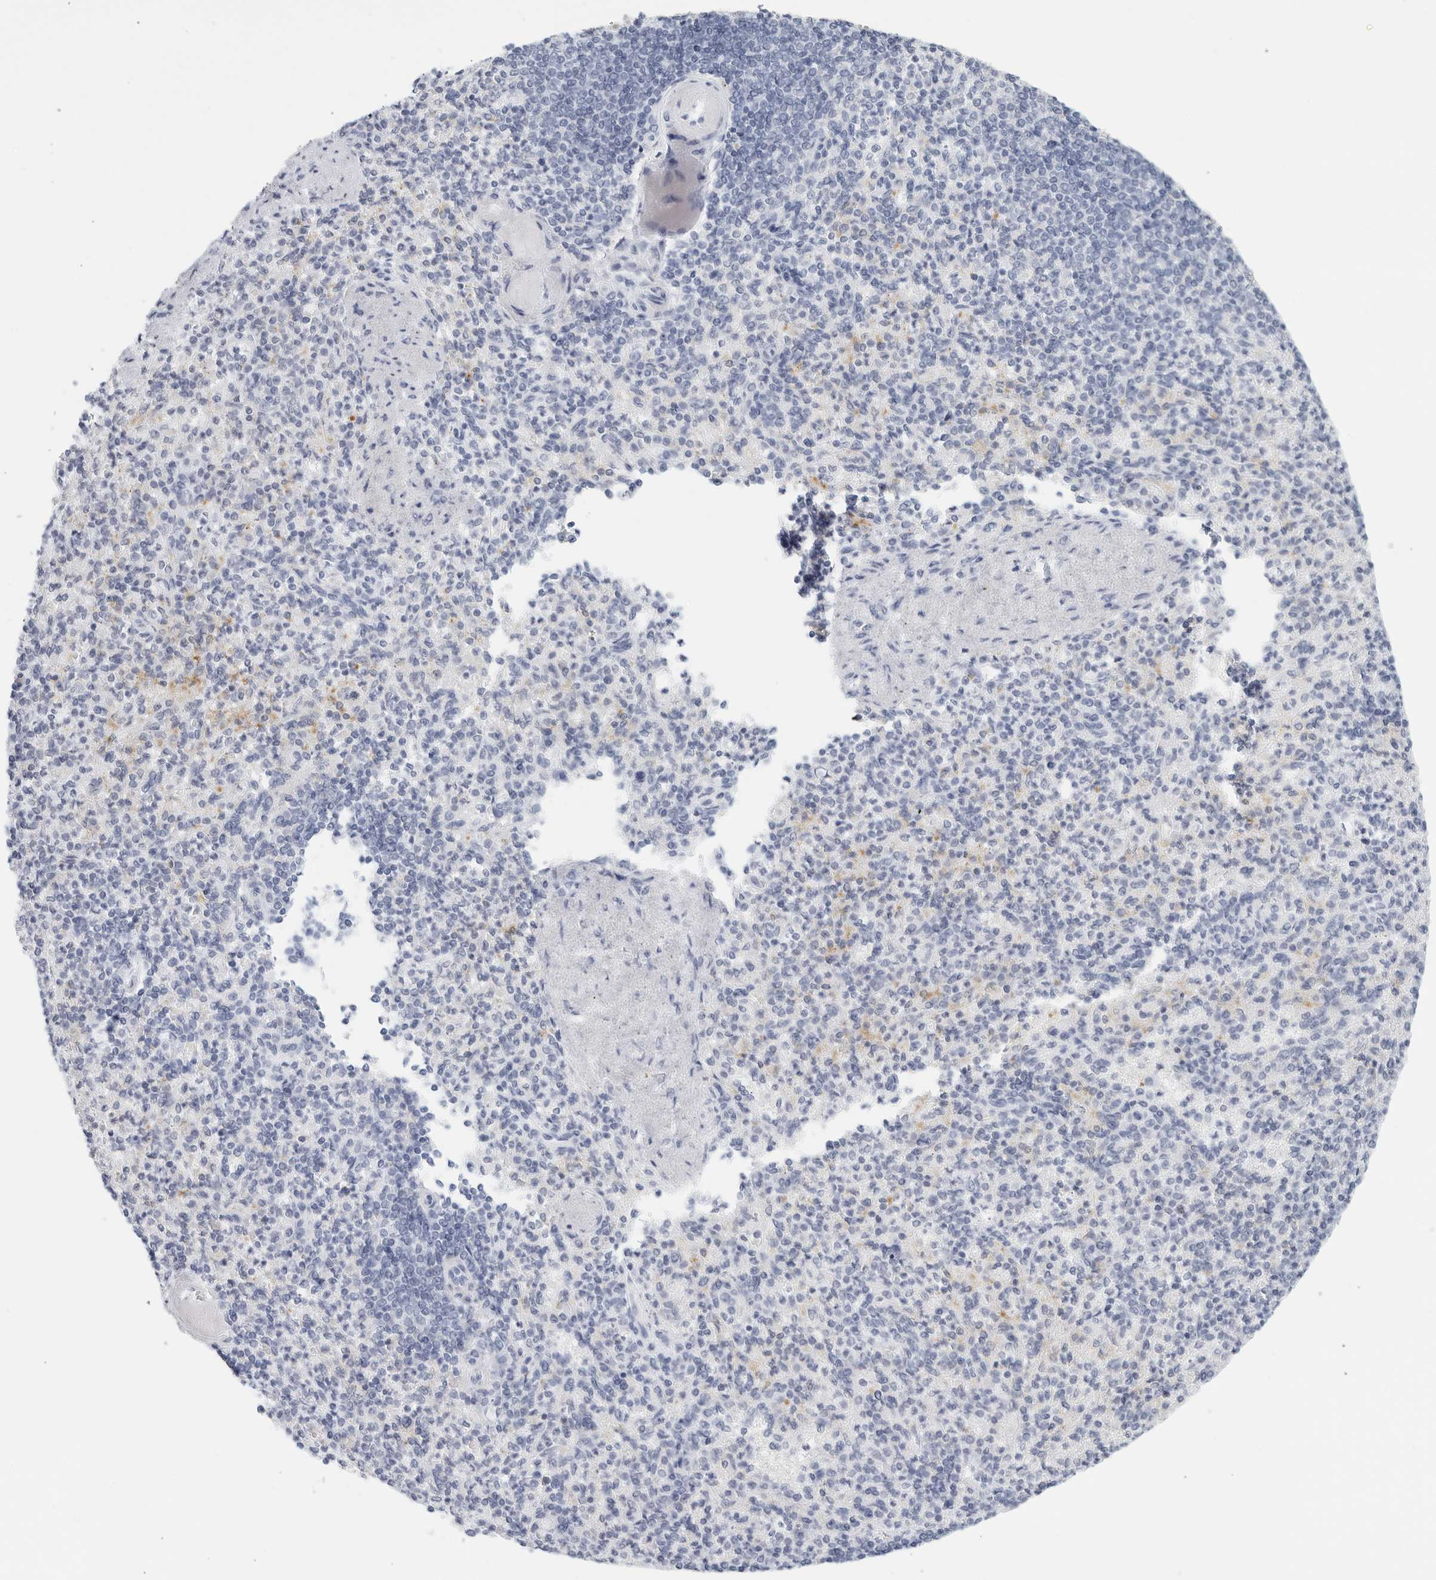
{"staining": {"intensity": "negative", "quantity": "none", "location": "none"}, "tissue": "spleen", "cell_type": "Cells in red pulp", "image_type": "normal", "snomed": [{"axis": "morphology", "description": "Normal tissue, NOS"}, {"axis": "topography", "description": "Spleen"}], "caption": "Image shows no protein positivity in cells in red pulp of unremarkable spleen.", "gene": "FGG", "patient": {"sex": "female", "age": 74}}